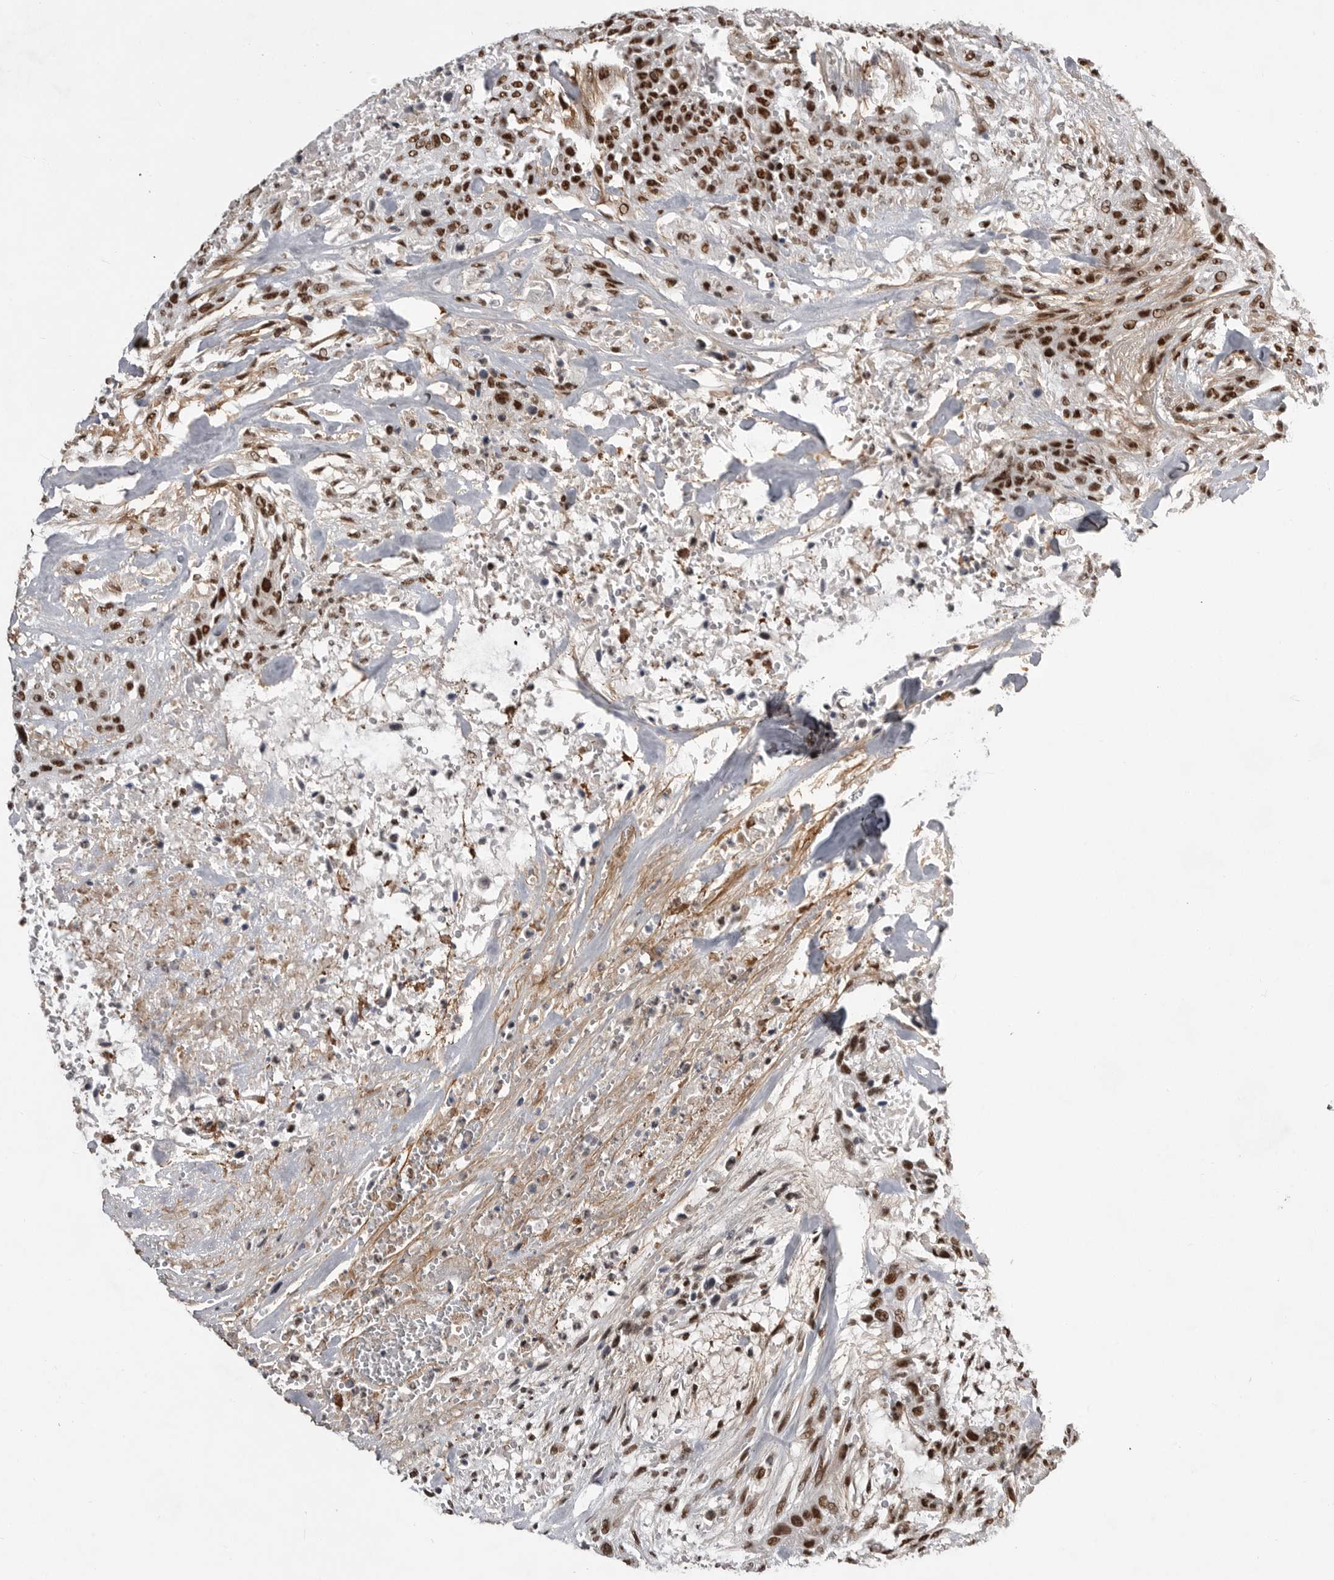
{"staining": {"intensity": "strong", "quantity": ">75%", "location": "nuclear"}, "tissue": "urothelial cancer", "cell_type": "Tumor cells", "image_type": "cancer", "snomed": [{"axis": "morphology", "description": "Urothelial carcinoma, High grade"}, {"axis": "topography", "description": "Urinary bladder"}], "caption": "Brown immunohistochemical staining in human urothelial cancer shows strong nuclear positivity in about >75% of tumor cells.", "gene": "PPP1R8", "patient": {"sex": "male", "age": 35}}